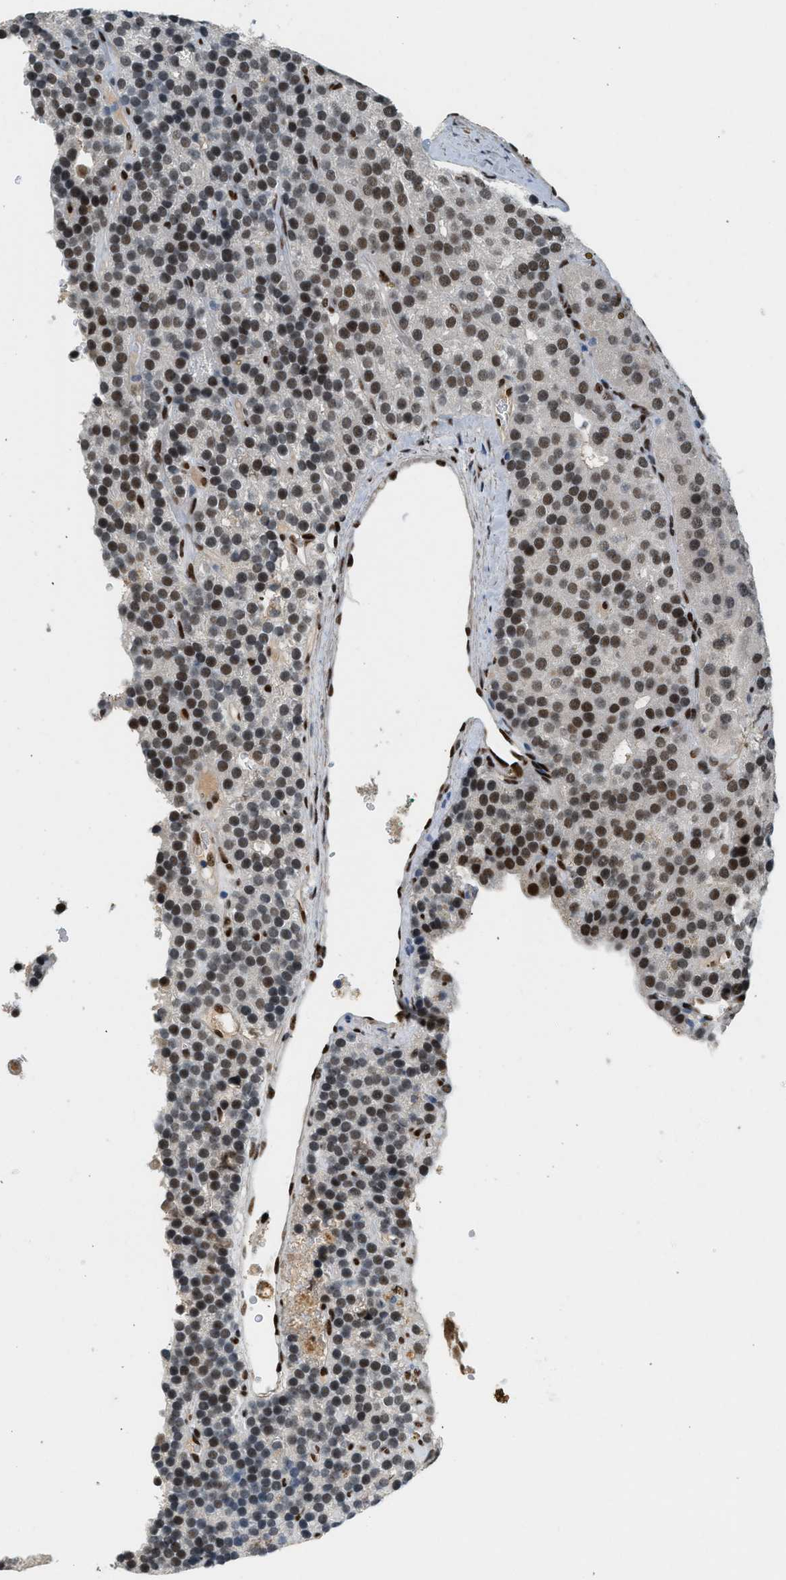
{"staining": {"intensity": "strong", "quantity": ">75%", "location": "nuclear"}, "tissue": "parathyroid gland", "cell_type": "Glandular cells", "image_type": "normal", "snomed": [{"axis": "morphology", "description": "Normal tissue, NOS"}, {"axis": "morphology", "description": "Adenoma, NOS"}, {"axis": "topography", "description": "Parathyroid gland"}], "caption": "An IHC photomicrograph of unremarkable tissue is shown. Protein staining in brown shows strong nuclear positivity in parathyroid gland within glandular cells. (DAB = brown stain, brightfield microscopy at high magnification).", "gene": "ZBTB20", "patient": {"sex": "female", "age": 86}}